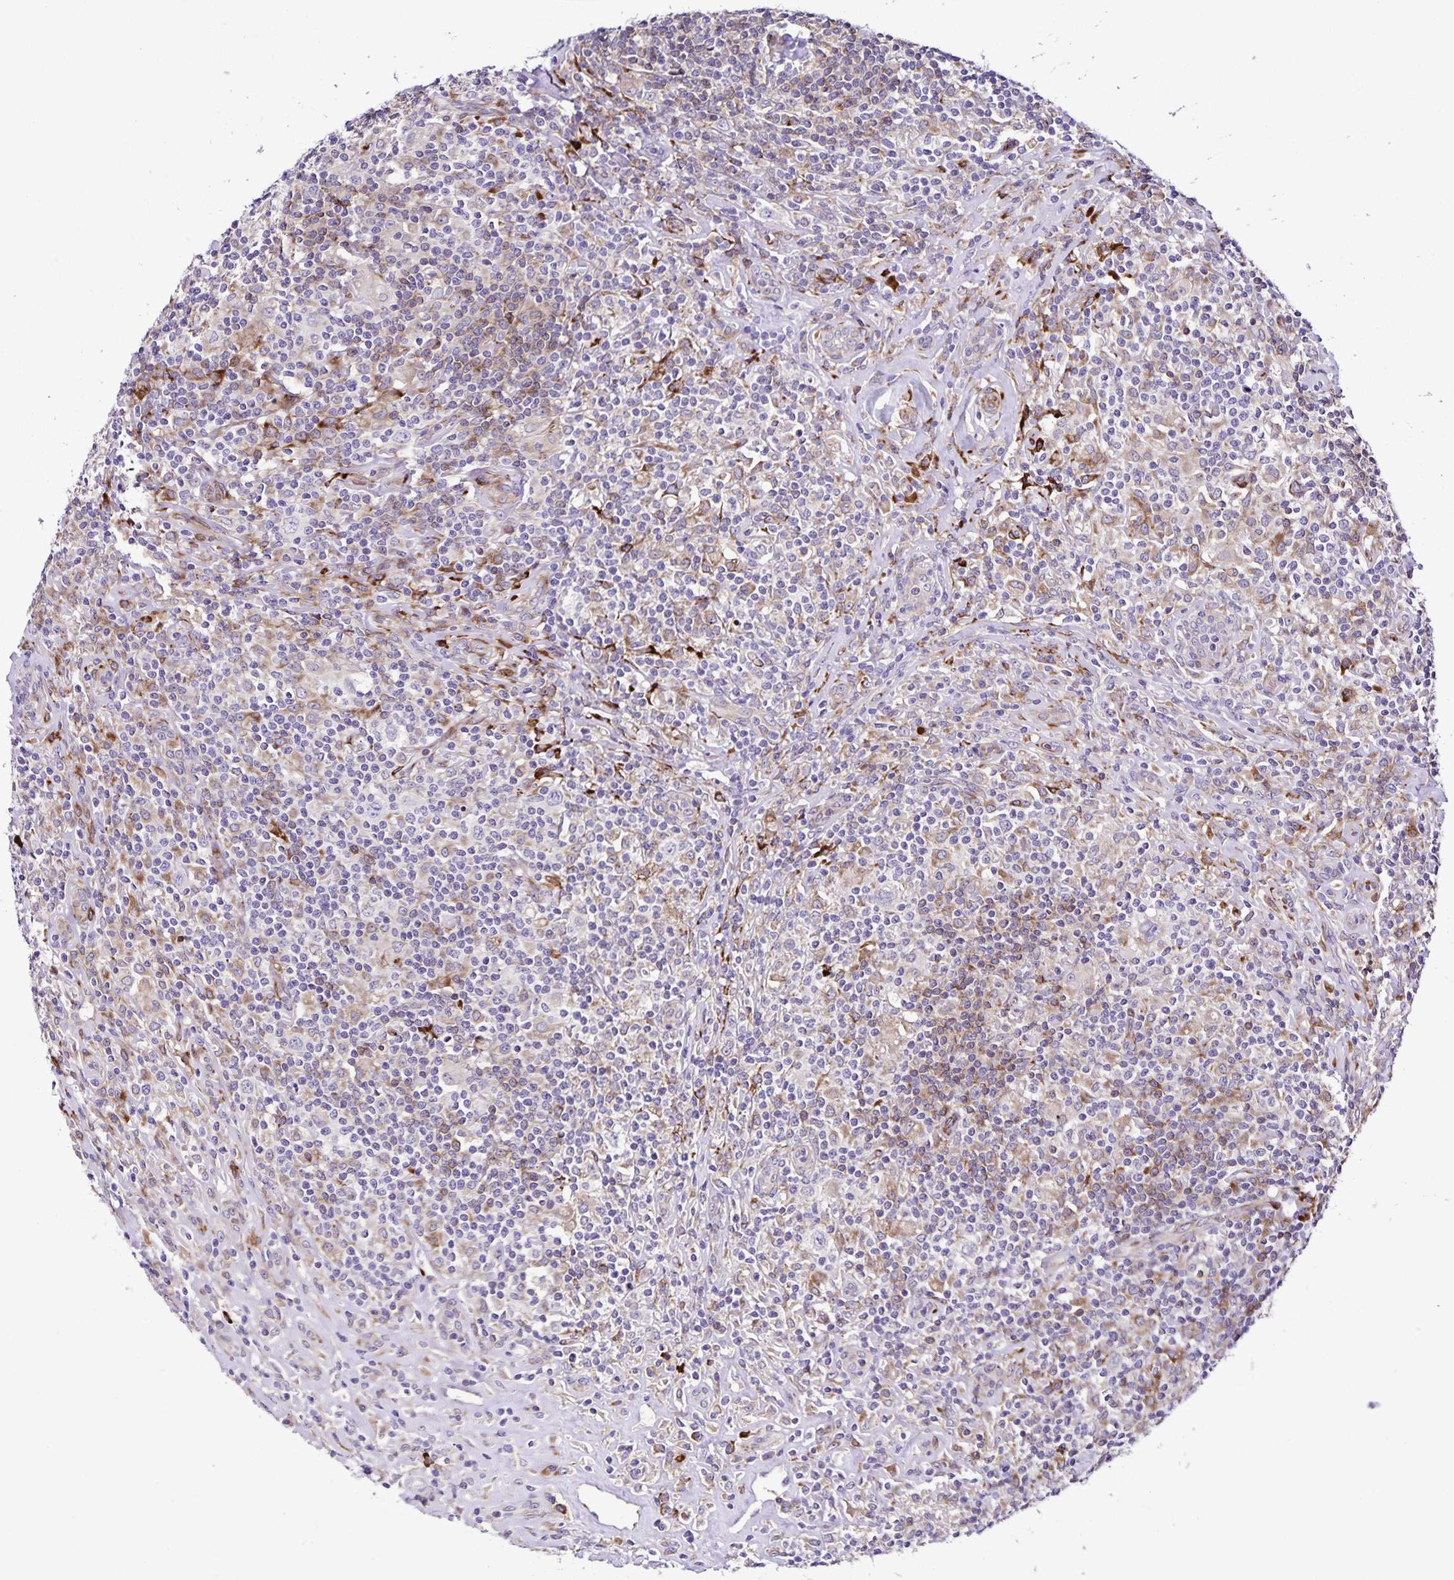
{"staining": {"intensity": "negative", "quantity": "none", "location": "none"}, "tissue": "lymphoma", "cell_type": "Tumor cells", "image_type": "cancer", "snomed": [{"axis": "morphology", "description": "Hodgkin's disease, NOS"}, {"axis": "morphology", "description": "Hodgkin's lymphoma, nodular sclerosis"}, {"axis": "topography", "description": "Lymph node"}], "caption": "IHC of human lymphoma displays no positivity in tumor cells.", "gene": "OSBPL5", "patient": {"sex": "female", "age": 10}}